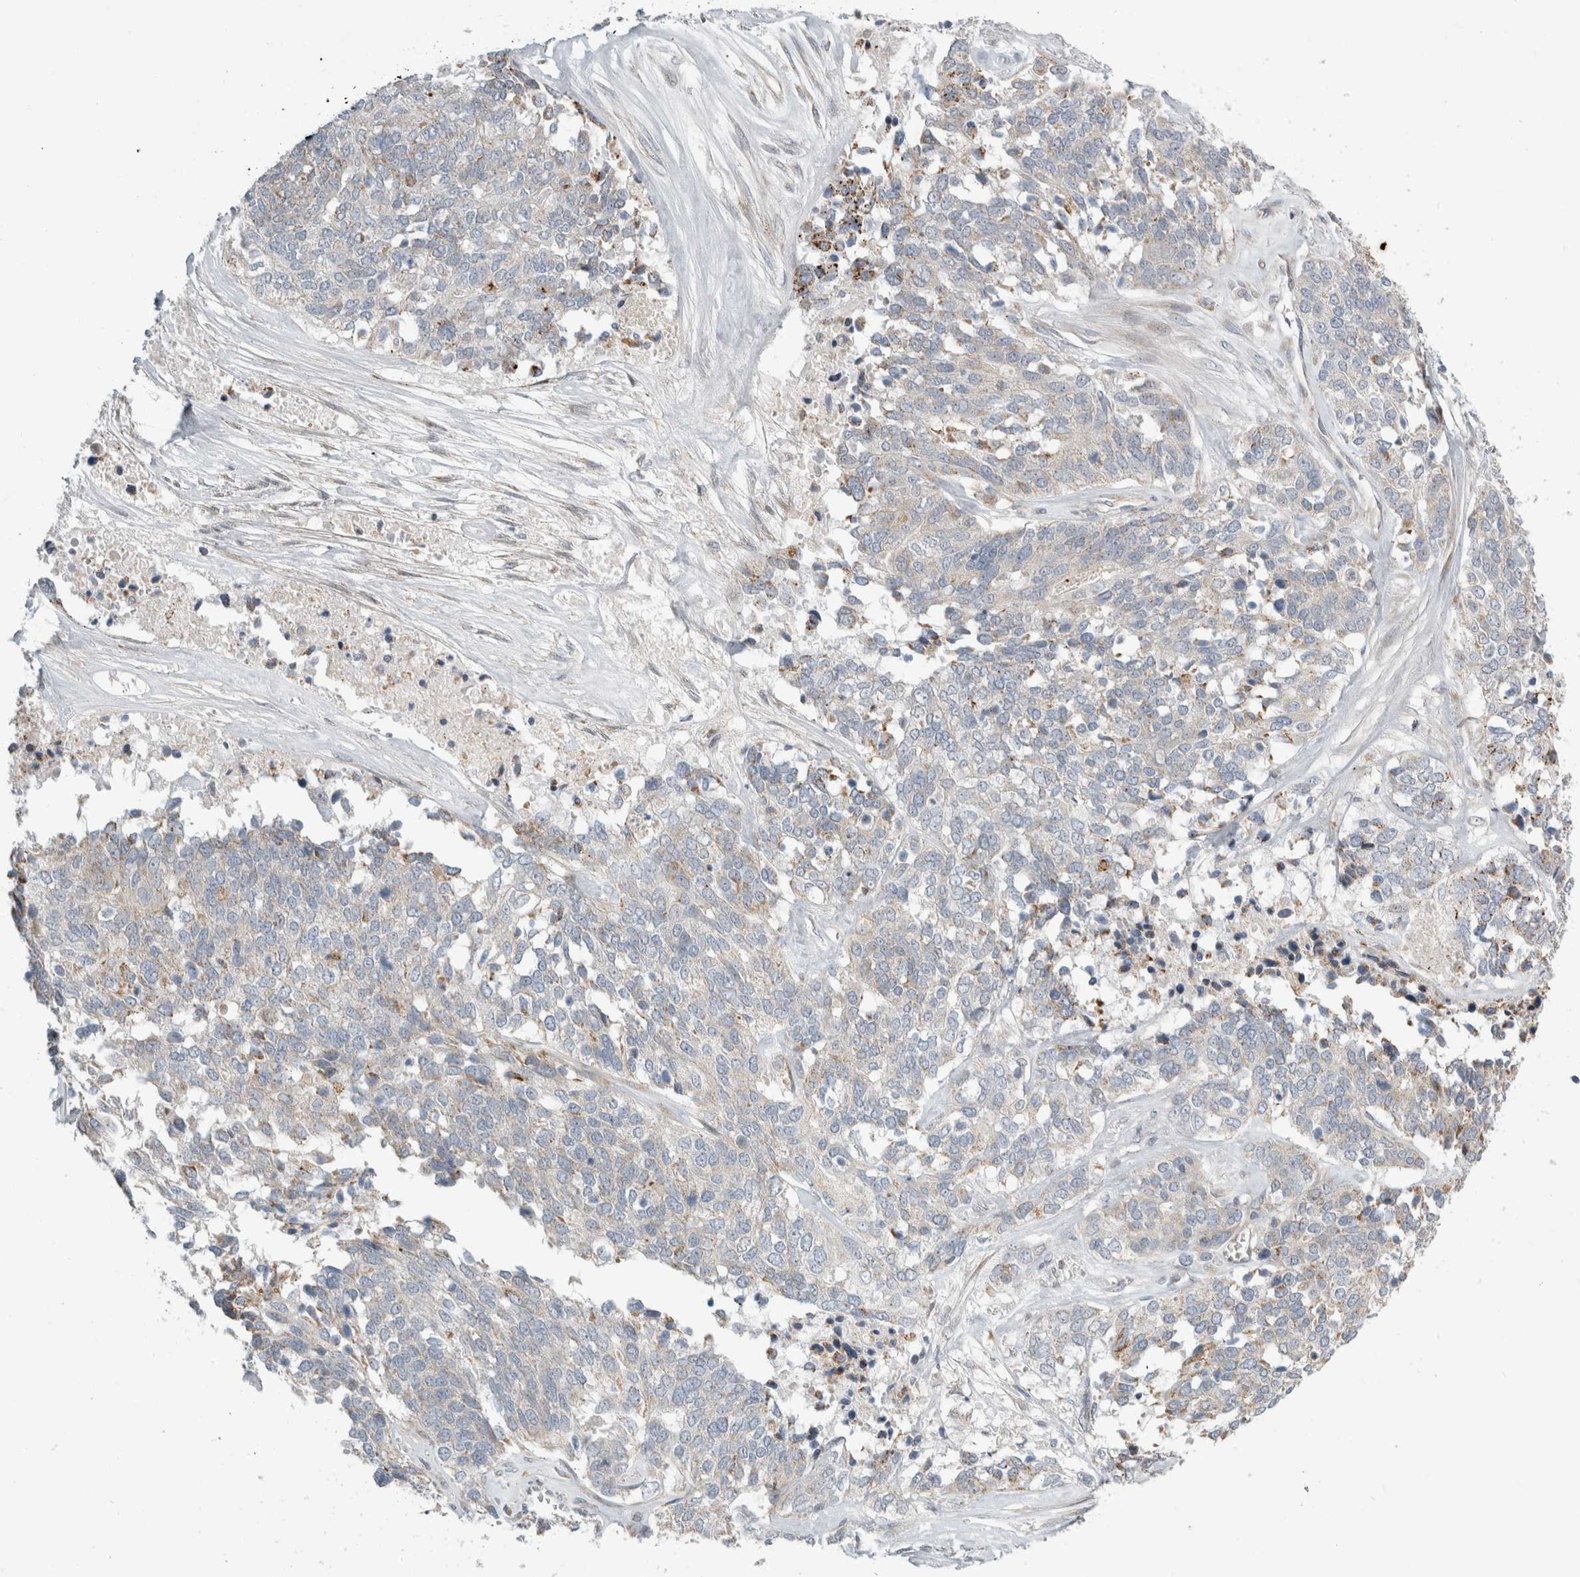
{"staining": {"intensity": "weak", "quantity": "<25%", "location": "cytoplasmic/membranous"}, "tissue": "ovarian cancer", "cell_type": "Tumor cells", "image_type": "cancer", "snomed": [{"axis": "morphology", "description": "Cystadenocarcinoma, serous, NOS"}, {"axis": "topography", "description": "Ovary"}], "caption": "The photomicrograph demonstrates no staining of tumor cells in ovarian serous cystadenocarcinoma.", "gene": "KPNA5", "patient": {"sex": "female", "age": 44}}